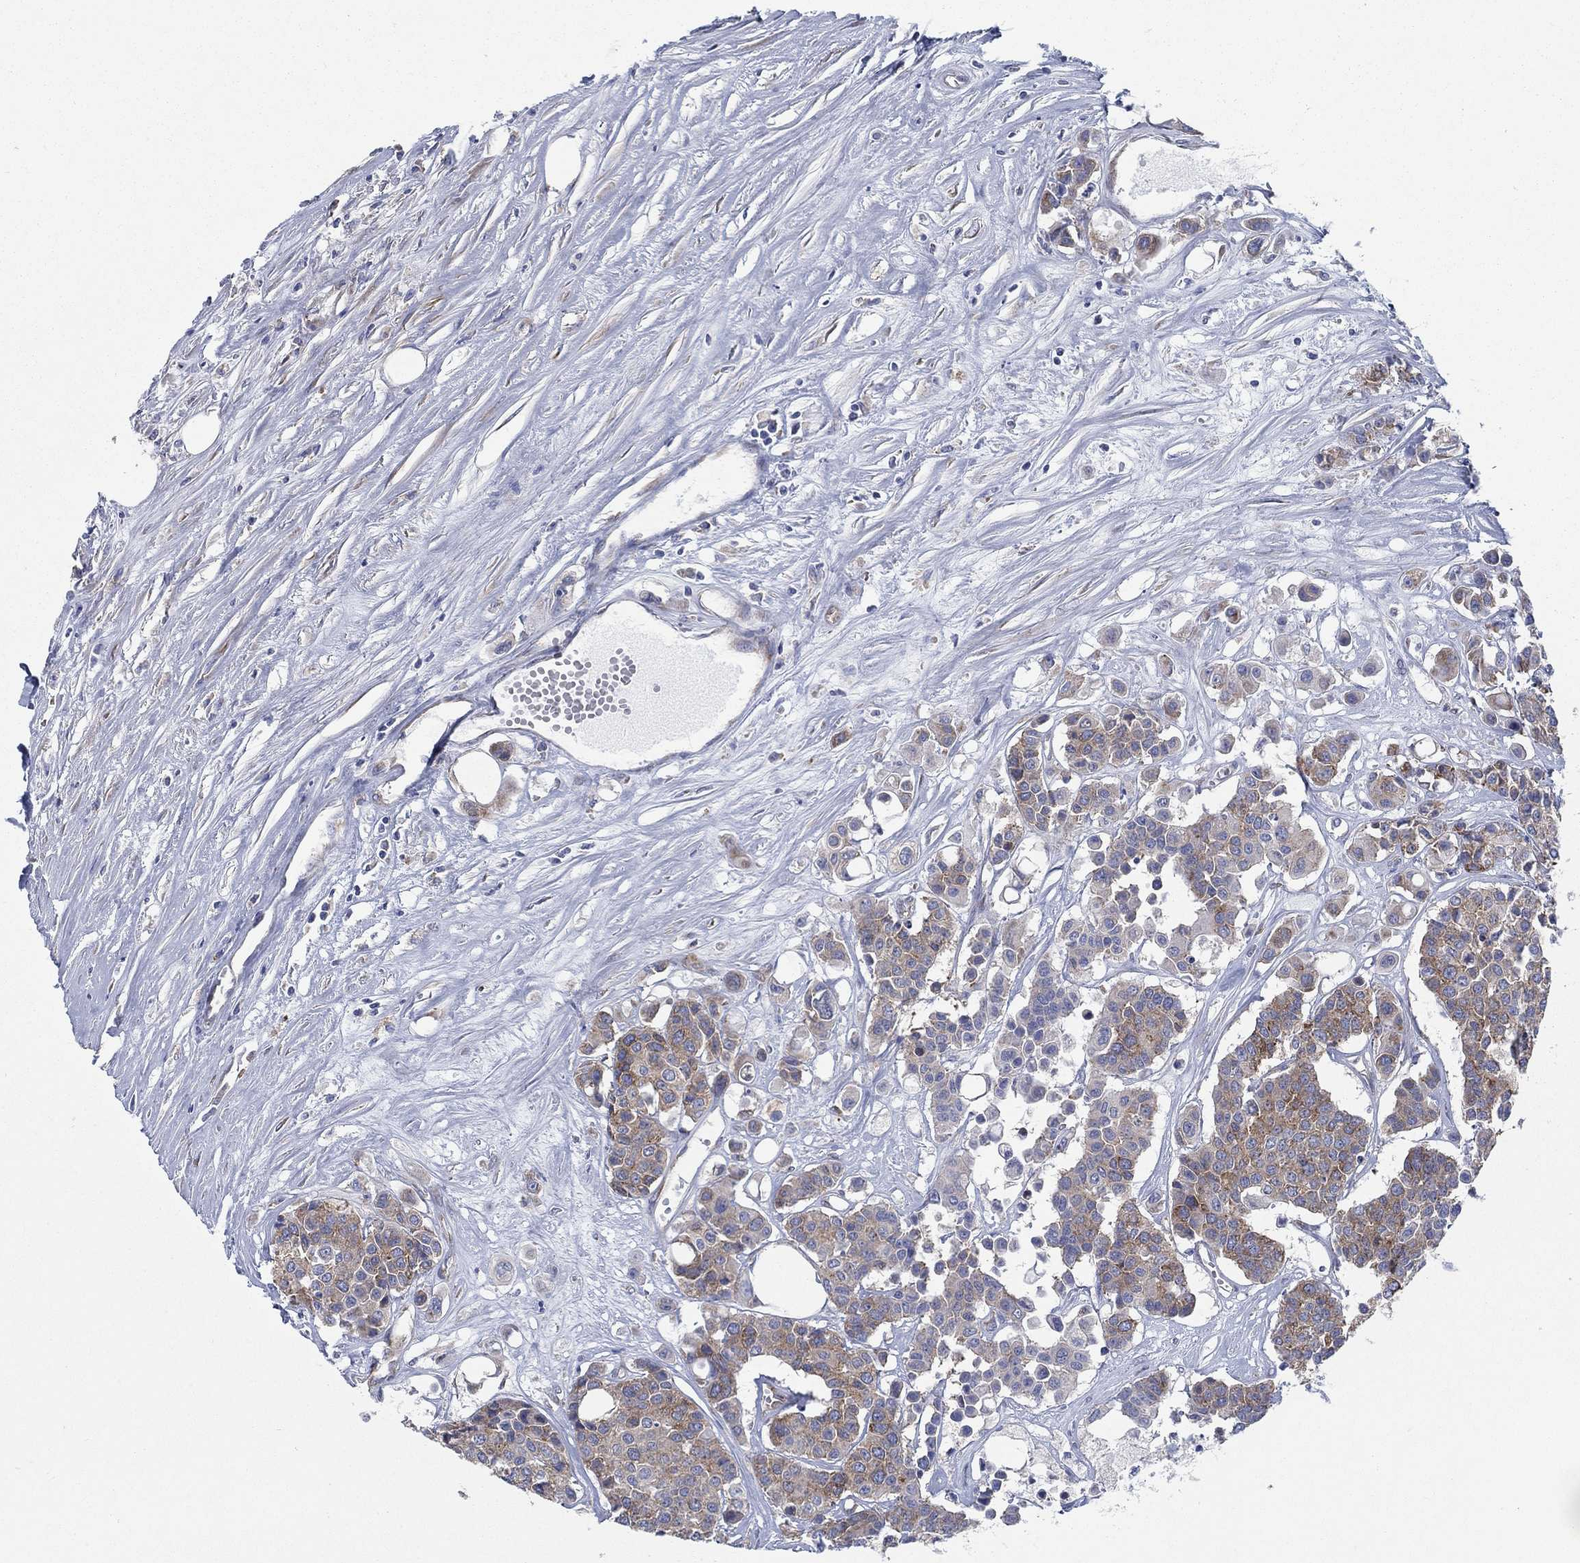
{"staining": {"intensity": "moderate", "quantity": "25%-75%", "location": "cytoplasmic/membranous"}, "tissue": "carcinoid", "cell_type": "Tumor cells", "image_type": "cancer", "snomed": [{"axis": "morphology", "description": "Carcinoid, malignant, NOS"}, {"axis": "topography", "description": "Colon"}], "caption": "The immunohistochemical stain shows moderate cytoplasmic/membranous staining in tumor cells of carcinoid tissue. The protein of interest is stained brown, and the nuclei are stained in blue (DAB (3,3'-diaminobenzidine) IHC with brightfield microscopy, high magnification).", "gene": "TMEM59", "patient": {"sex": "male", "age": 81}}